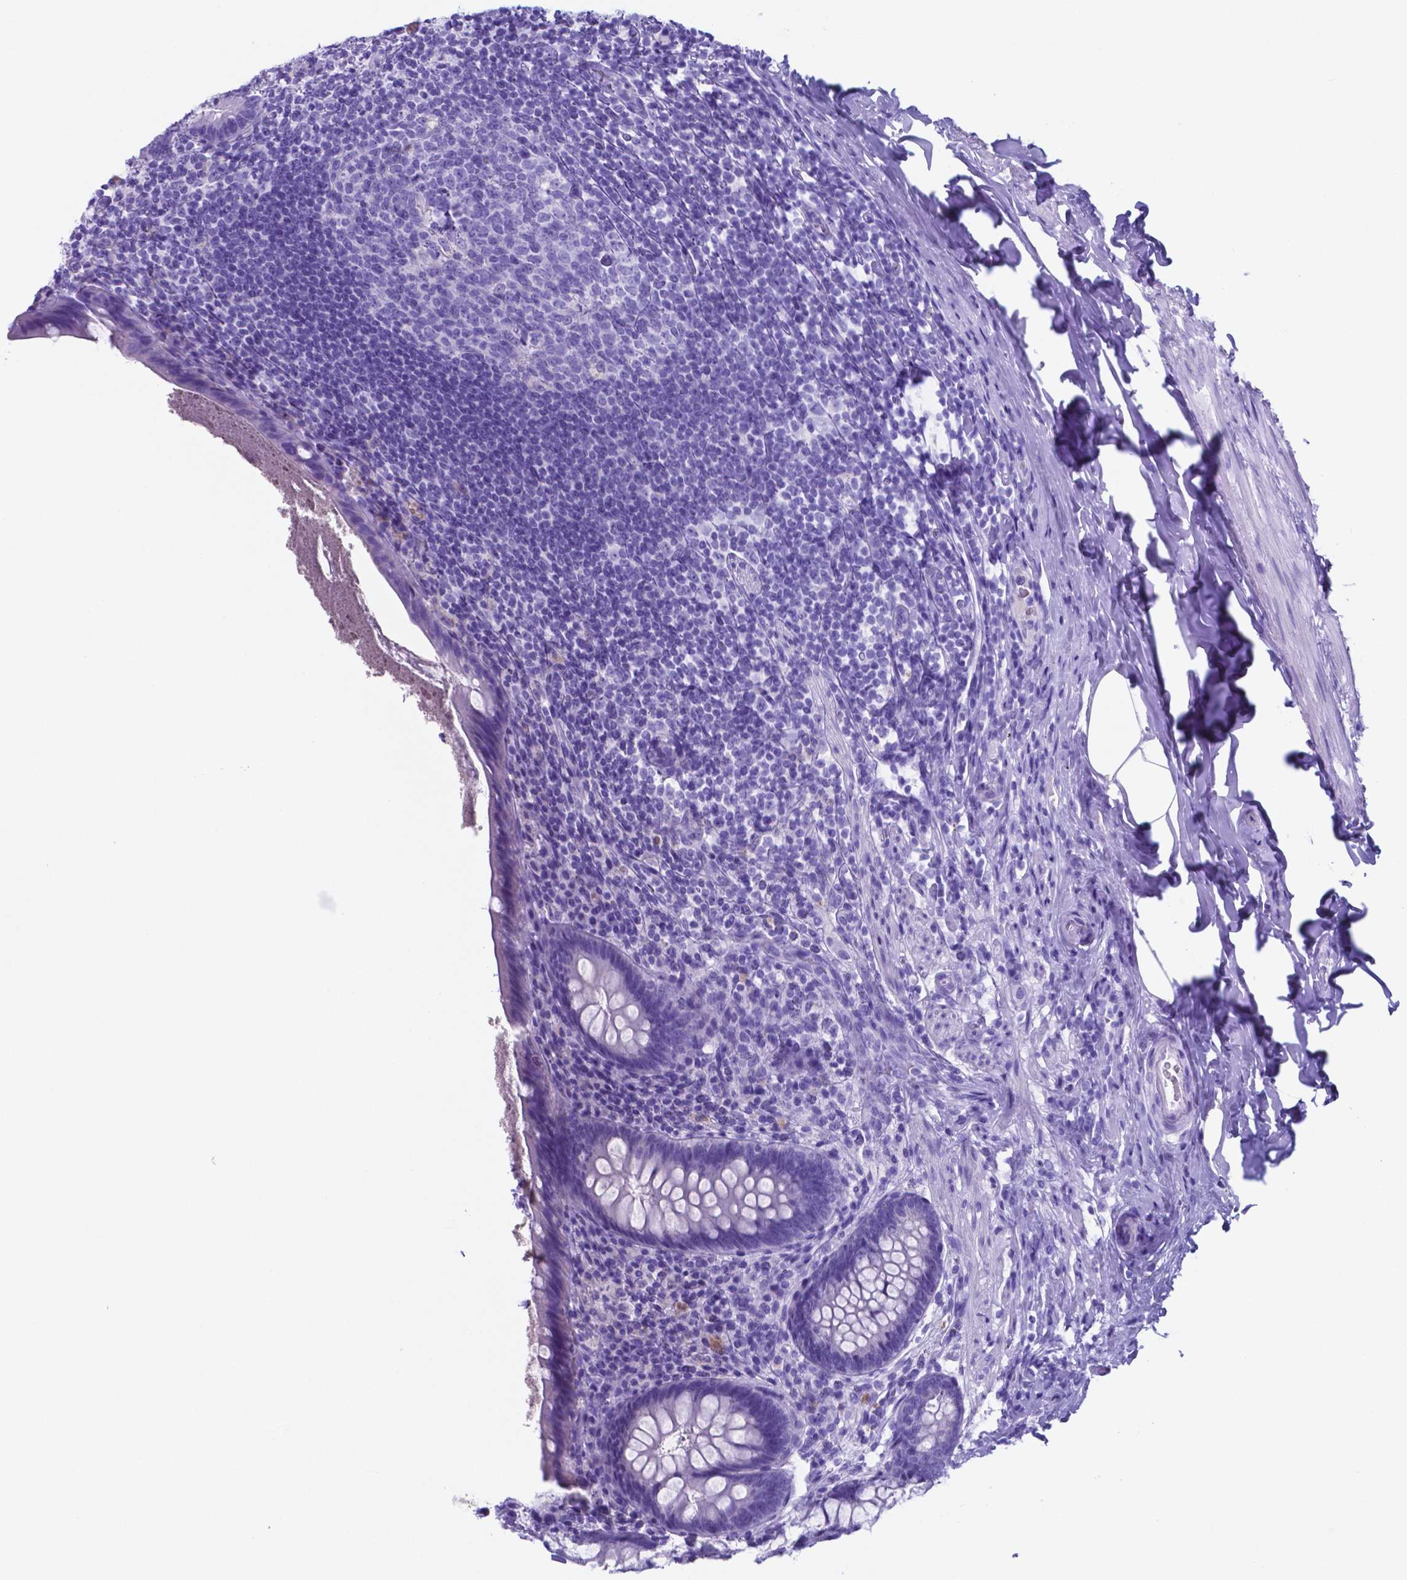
{"staining": {"intensity": "negative", "quantity": "none", "location": "none"}, "tissue": "appendix", "cell_type": "Glandular cells", "image_type": "normal", "snomed": [{"axis": "morphology", "description": "Normal tissue, NOS"}, {"axis": "topography", "description": "Appendix"}], "caption": "Immunohistochemistry (IHC) micrograph of unremarkable human appendix stained for a protein (brown), which reveals no positivity in glandular cells.", "gene": "DNAAF8", "patient": {"sex": "male", "age": 47}}